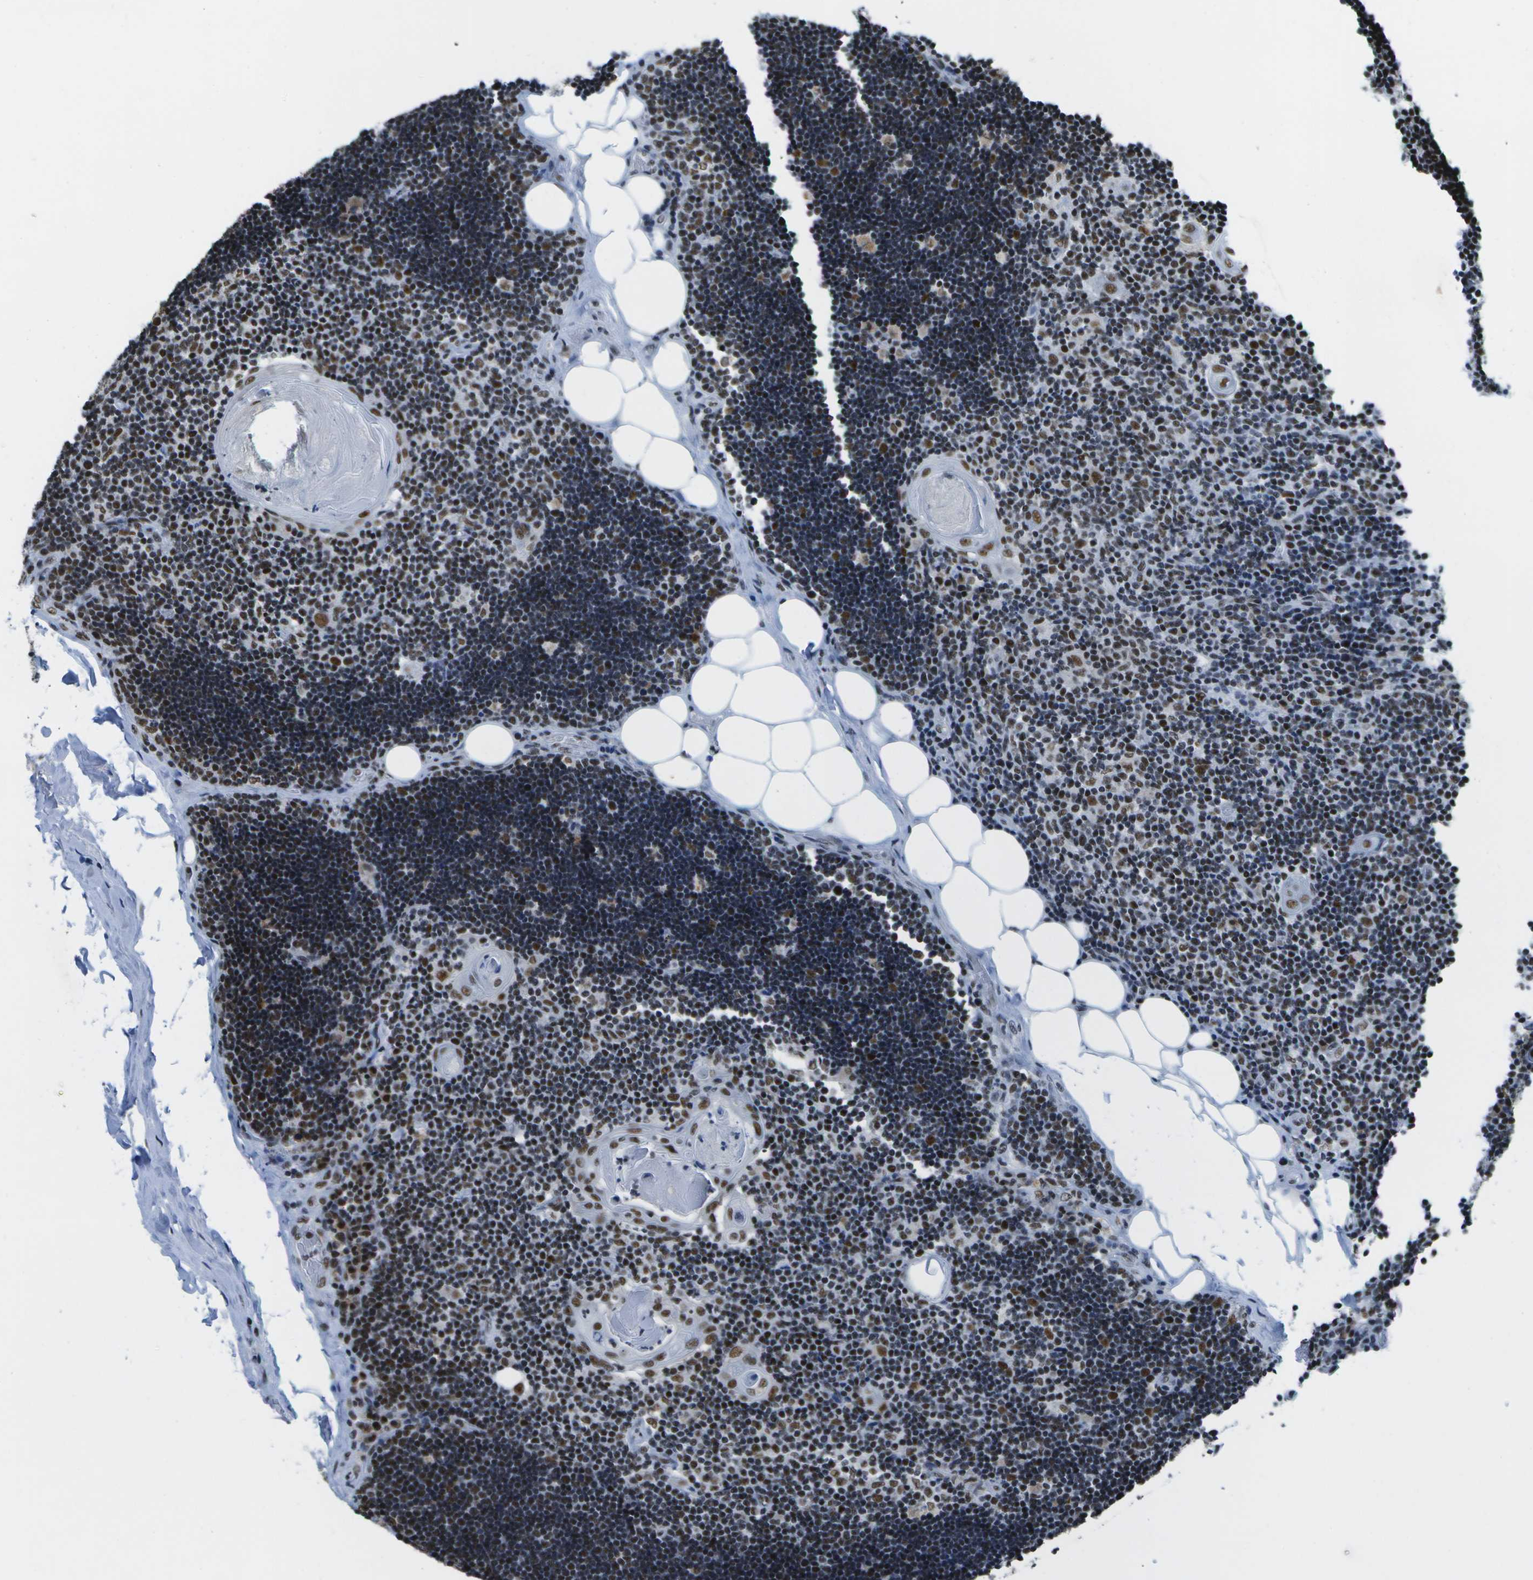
{"staining": {"intensity": "strong", "quantity": ">75%", "location": "nuclear"}, "tissue": "lymph node", "cell_type": "Germinal center cells", "image_type": "normal", "snomed": [{"axis": "morphology", "description": "Normal tissue, NOS"}, {"axis": "topography", "description": "Lymph node"}], "caption": "High-magnification brightfield microscopy of benign lymph node stained with DAB (brown) and counterstained with hematoxylin (blue). germinal center cells exhibit strong nuclear expression is seen in approximately>75% of cells.", "gene": "NSRP1", "patient": {"sex": "male", "age": 33}}